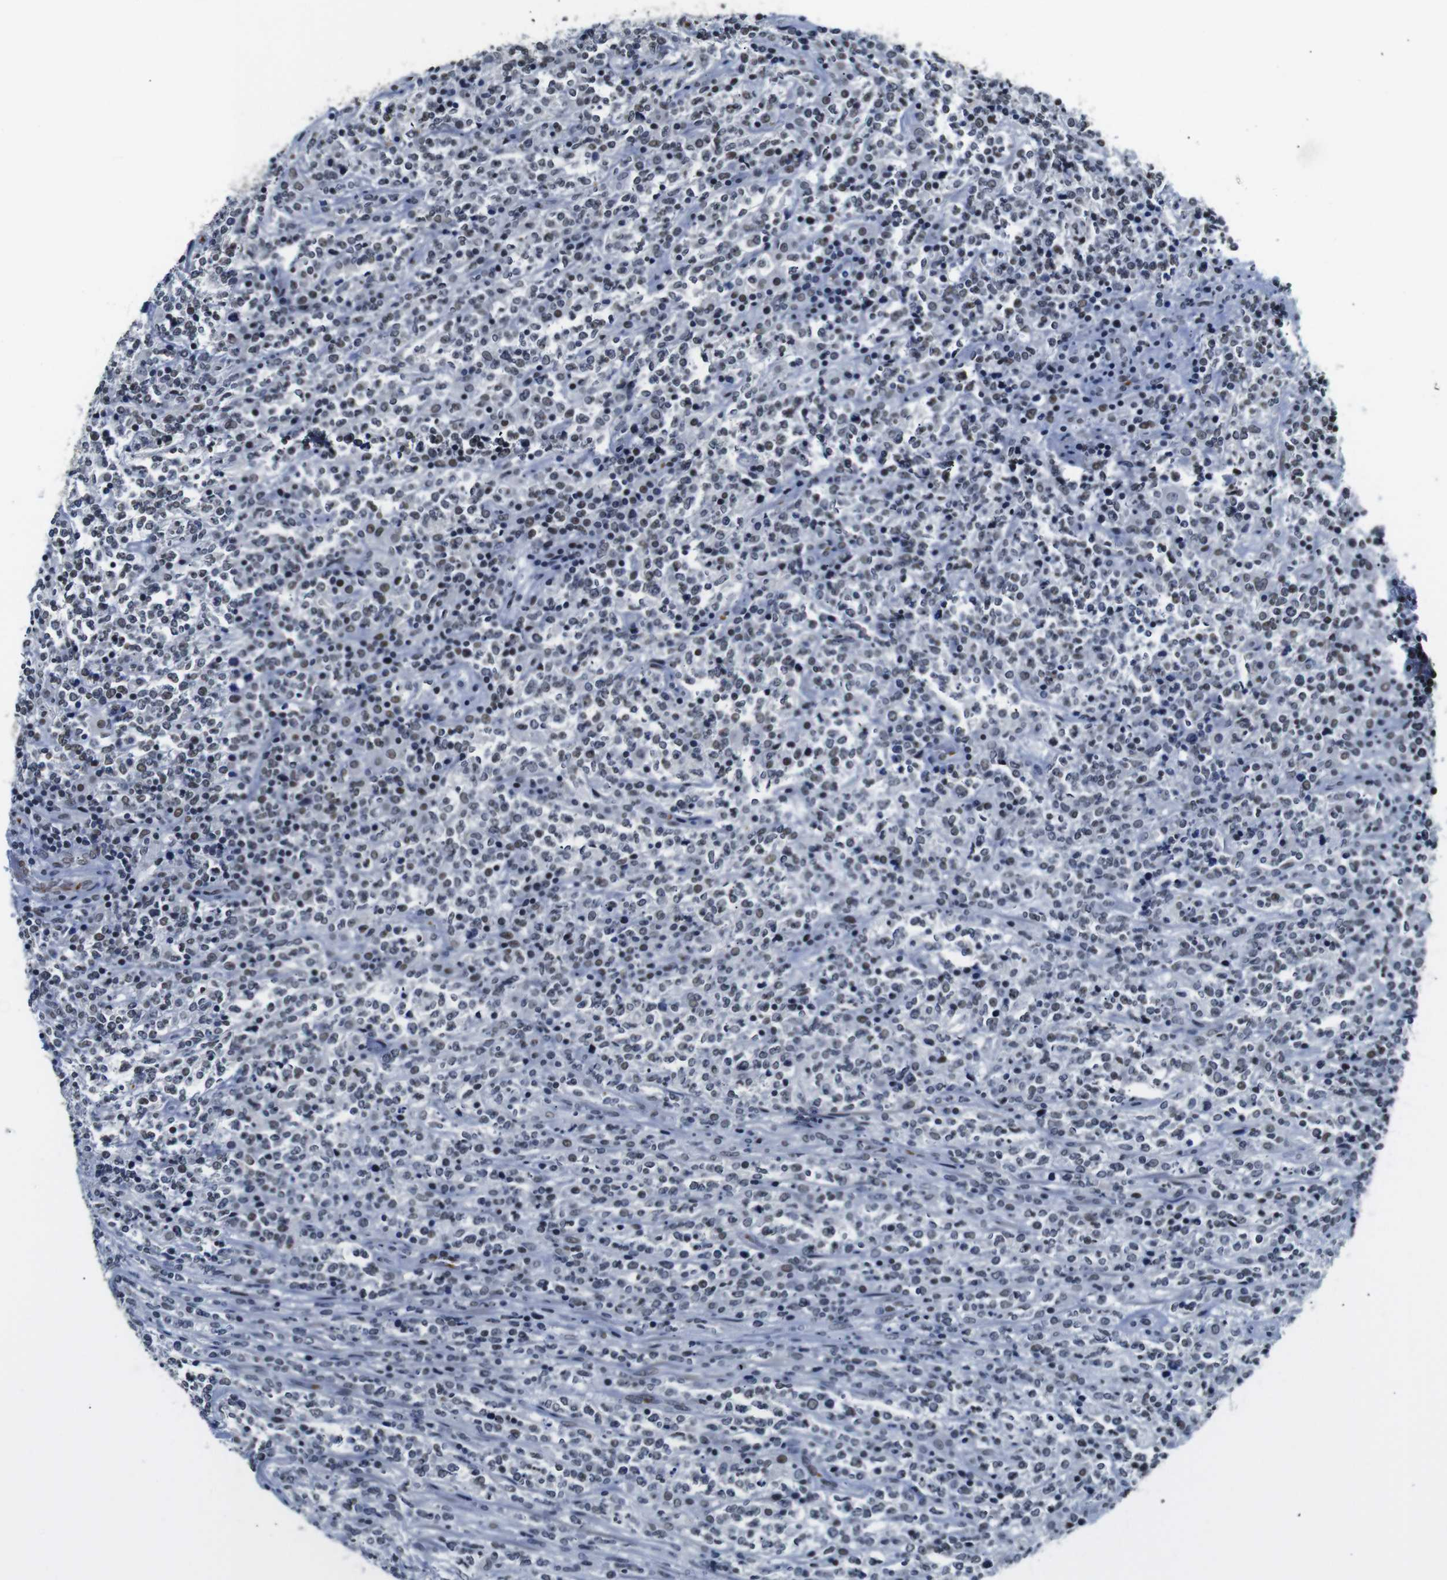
{"staining": {"intensity": "weak", "quantity": ">75%", "location": "nuclear"}, "tissue": "lymphoma", "cell_type": "Tumor cells", "image_type": "cancer", "snomed": [{"axis": "morphology", "description": "Malignant lymphoma, non-Hodgkin's type, High grade"}, {"axis": "topography", "description": "Soft tissue"}], "caption": "Tumor cells show weak nuclear positivity in approximately >75% of cells in lymphoma.", "gene": "ILDR2", "patient": {"sex": "male", "age": 18}}